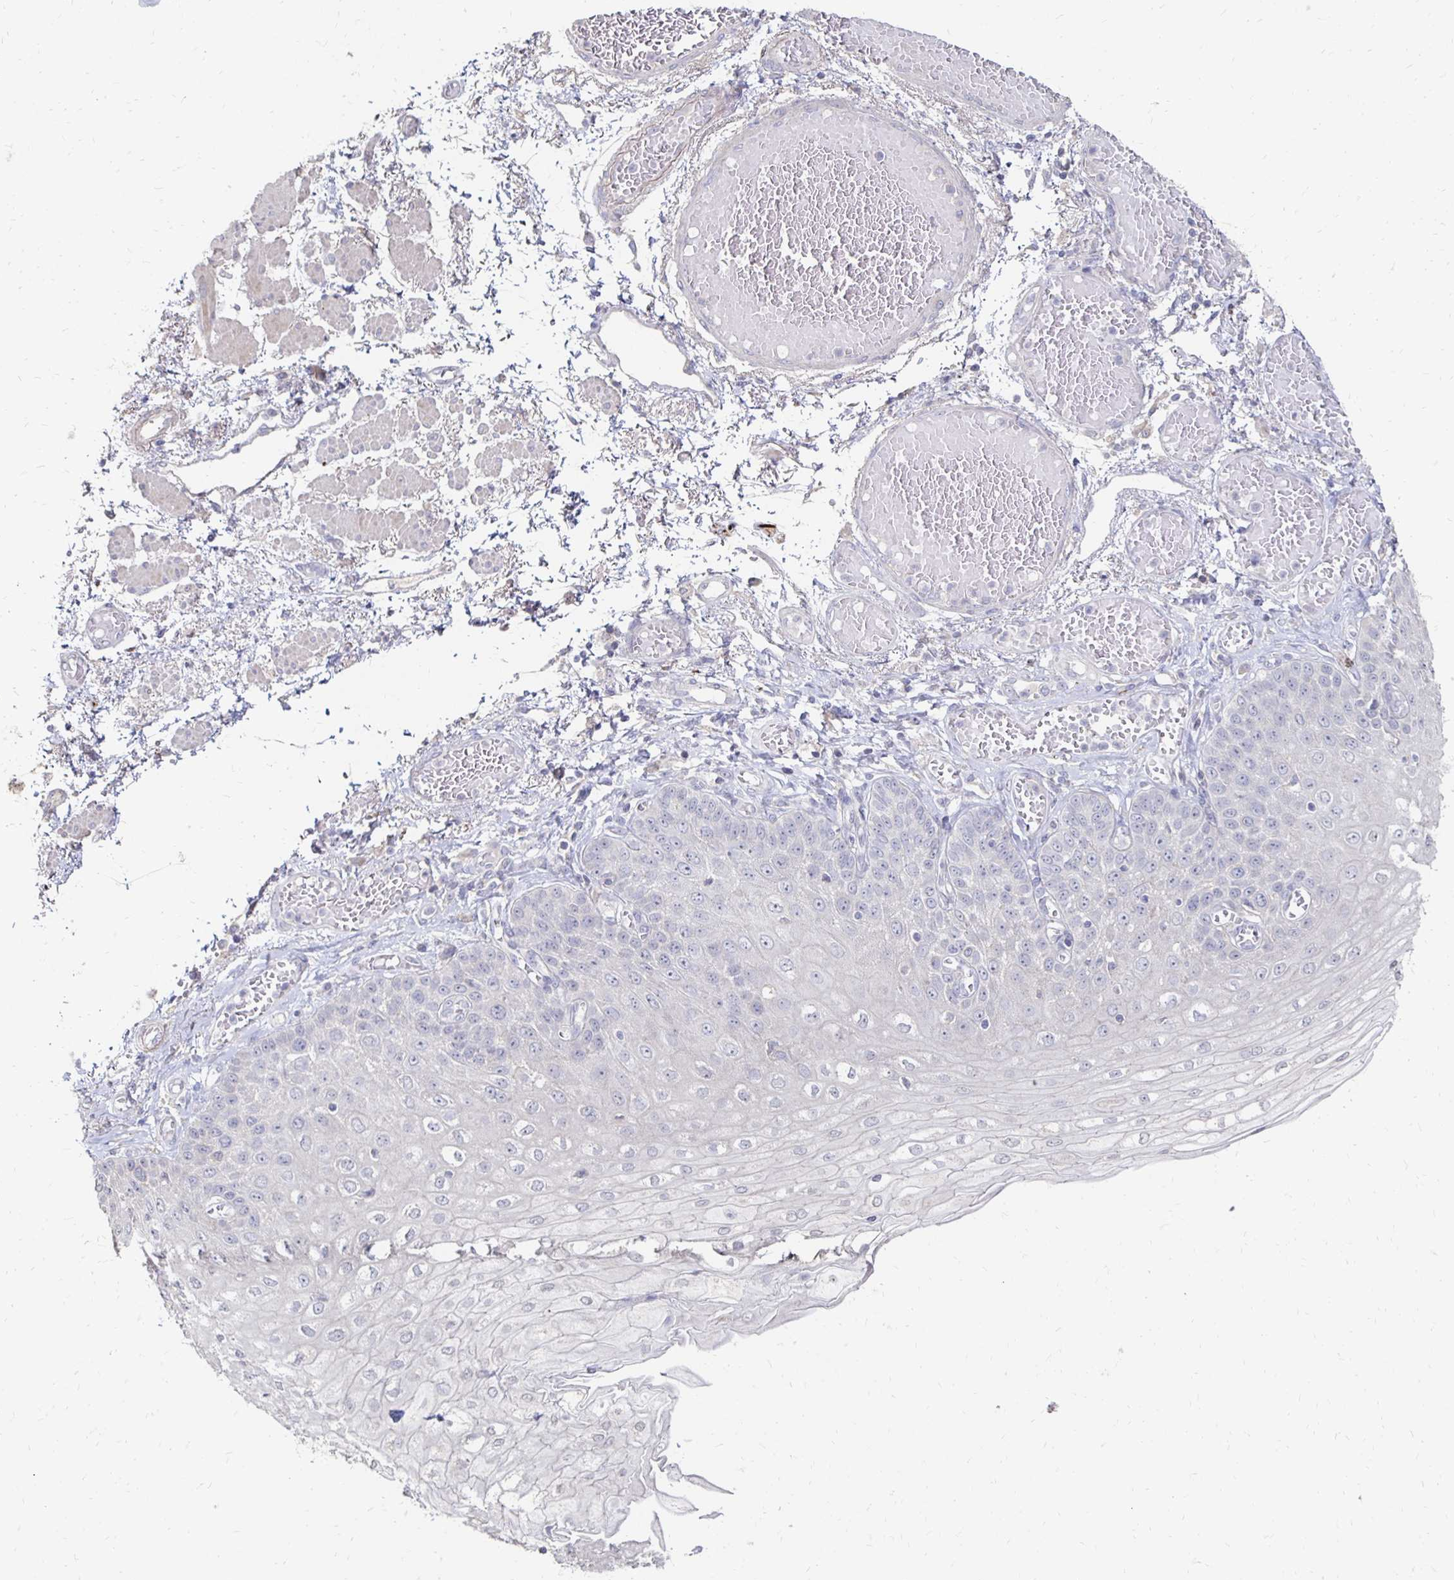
{"staining": {"intensity": "negative", "quantity": "none", "location": "none"}, "tissue": "esophagus", "cell_type": "Squamous epithelial cells", "image_type": "normal", "snomed": [{"axis": "morphology", "description": "Normal tissue, NOS"}, {"axis": "morphology", "description": "Adenocarcinoma, NOS"}, {"axis": "topography", "description": "Esophagus"}], "caption": "Benign esophagus was stained to show a protein in brown. There is no significant expression in squamous epithelial cells. (DAB immunohistochemistry, high magnification).", "gene": "ZNF727", "patient": {"sex": "male", "age": 81}}